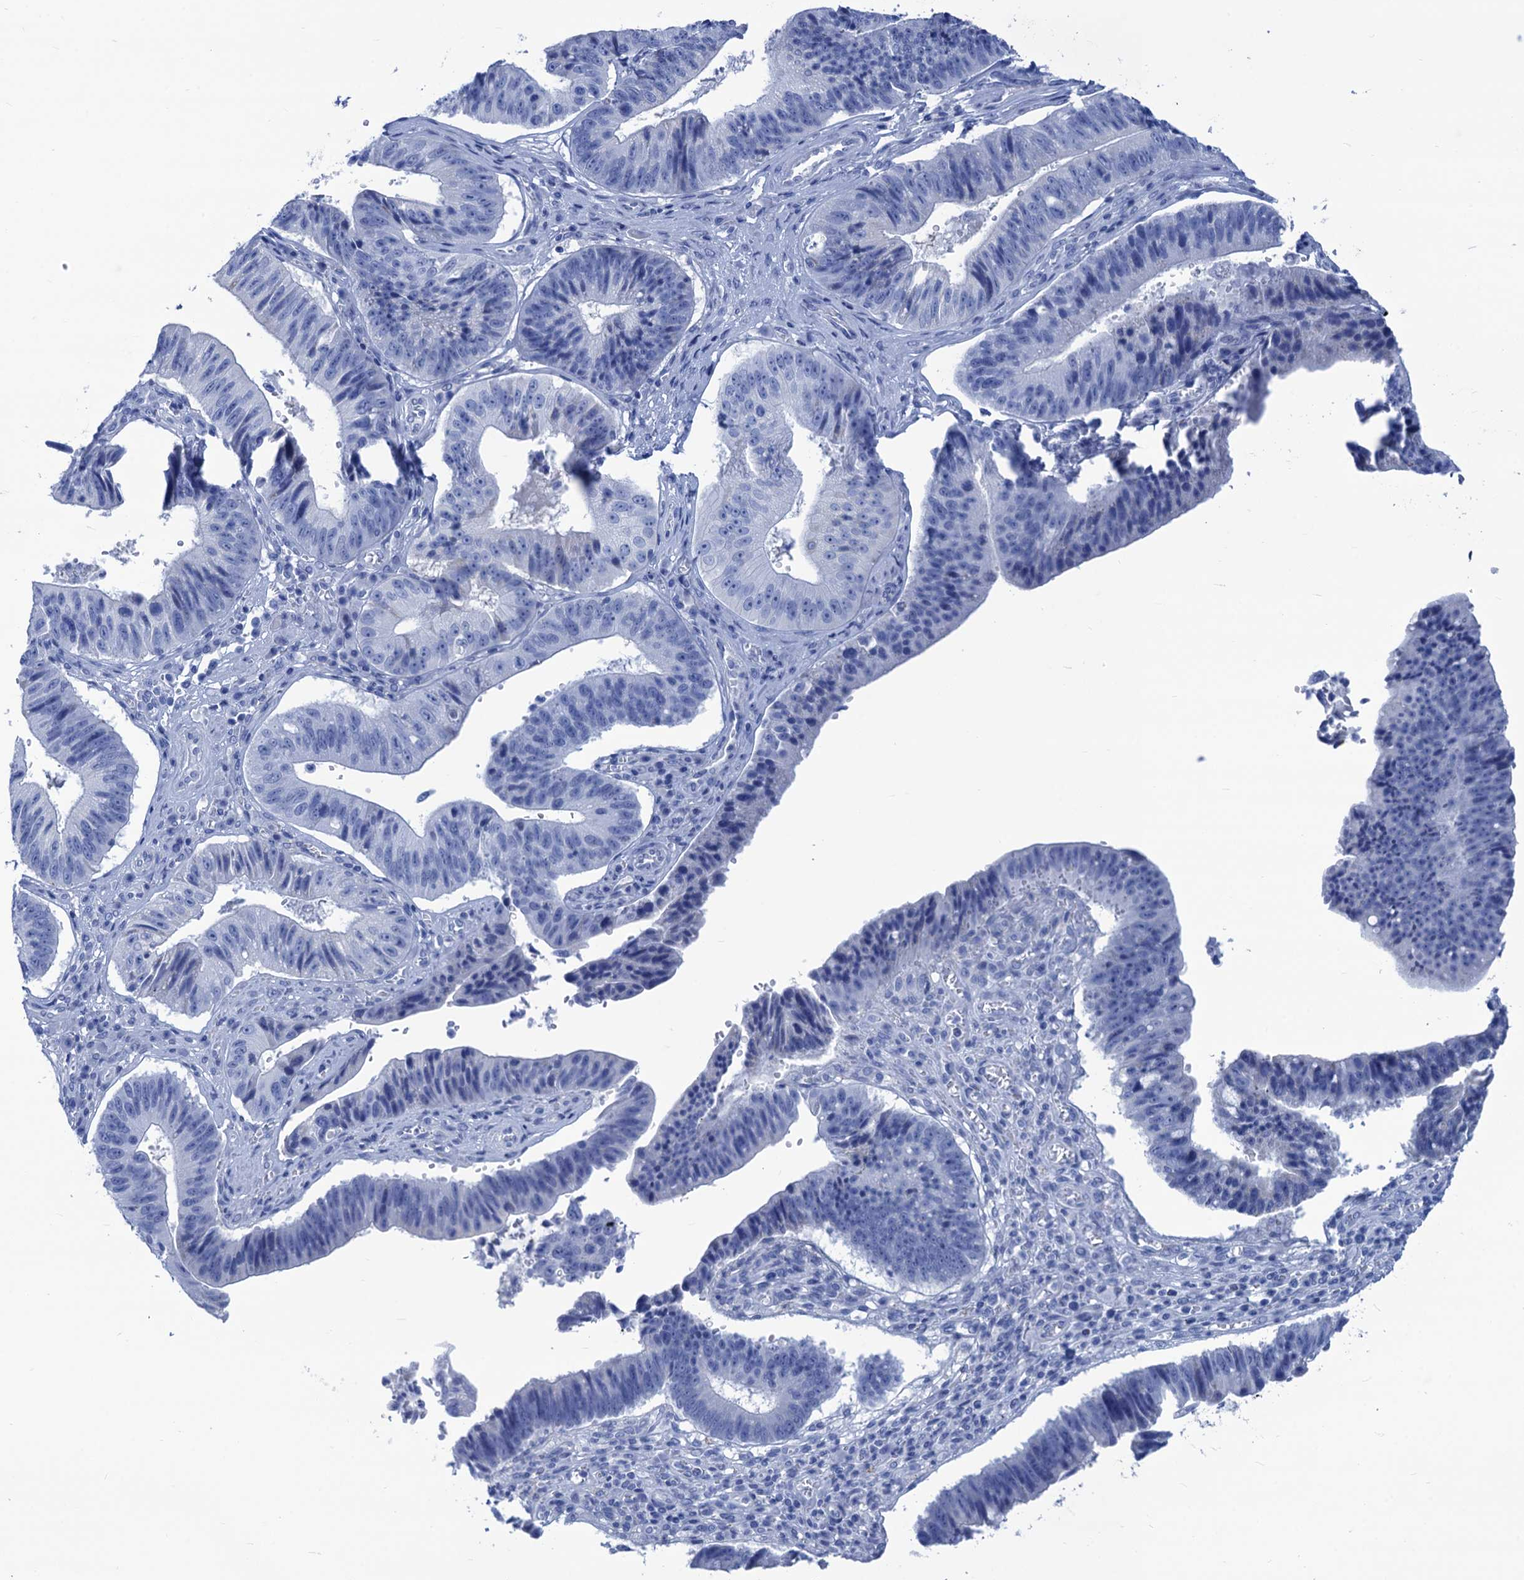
{"staining": {"intensity": "negative", "quantity": "none", "location": "none"}, "tissue": "stomach cancer", "cell_type": "Tumor cells", "image_type": "cancer", "snomed": [{"axis": "morphology", "description": "Adenocarcinoma, NOS"}, {"axis": "topography", "description": "Stomach"}], "caption": "An image of stomach cancer stained for a protein demonstrates no brown staining in tumor cells. Nuclei are stained in blue.", "gene": "CABYR", "patient": {"sex": "male", "age": 59}}